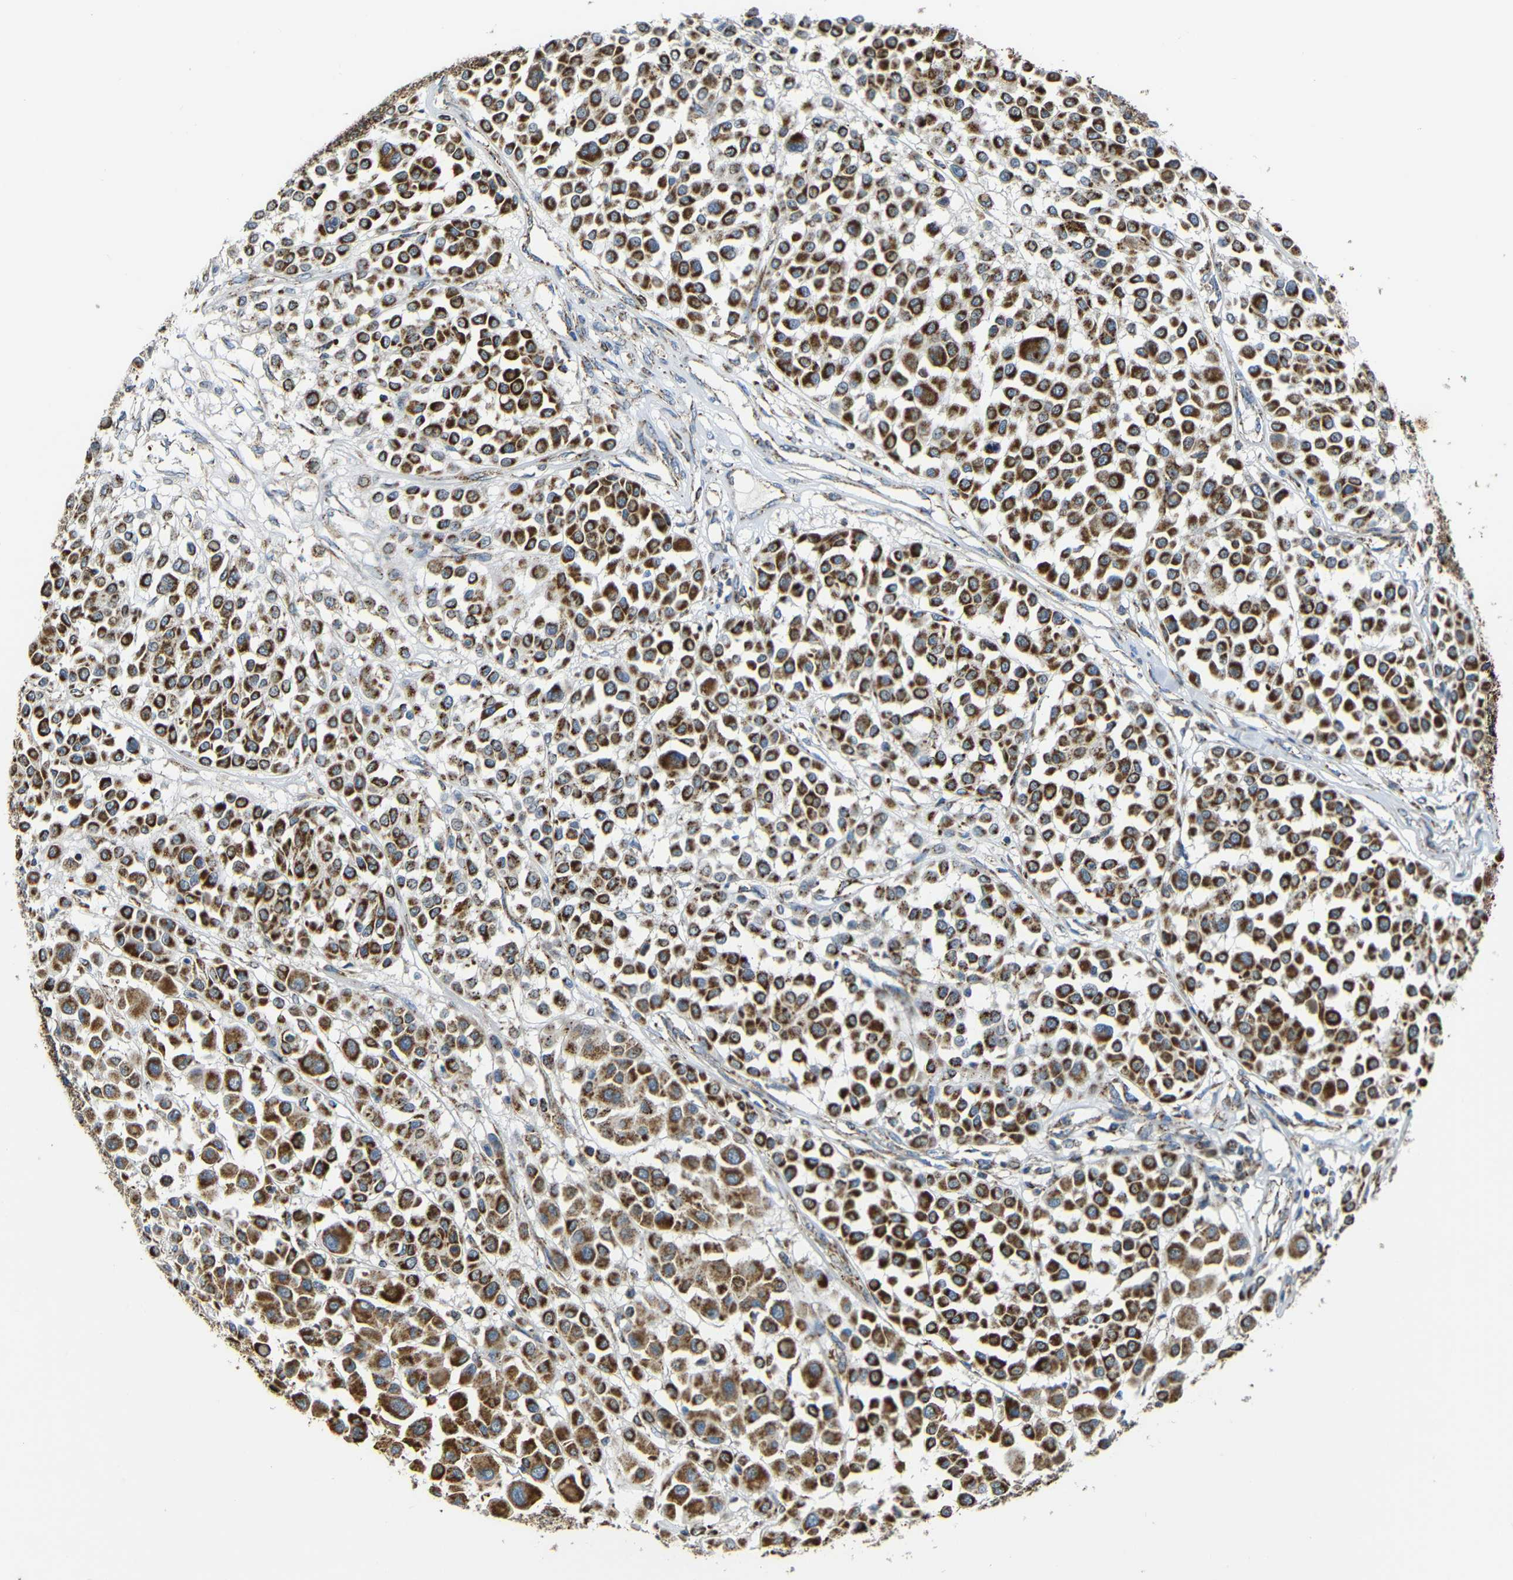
{"staining": {"intensity": "strong", "quantity": ">75%", "location": "cytoplasmic/membranous"}, "tissue": "melanoma", "cell_type": "Tumor cells", "image_type": "cancer", "snomed": [{"axis": "morphology", "description": "Malignant melanoma, Metastatic site"}, {"axis": "topography", "description": "Soft tissue"}], "caption": "Protein staining of melanoma tissue exhibits strong cytoplasmic/membranous expression in approximately >75% of tumor cells.", "gene": "NR3C2", "patient": {"sex": "male", "age": 41}}